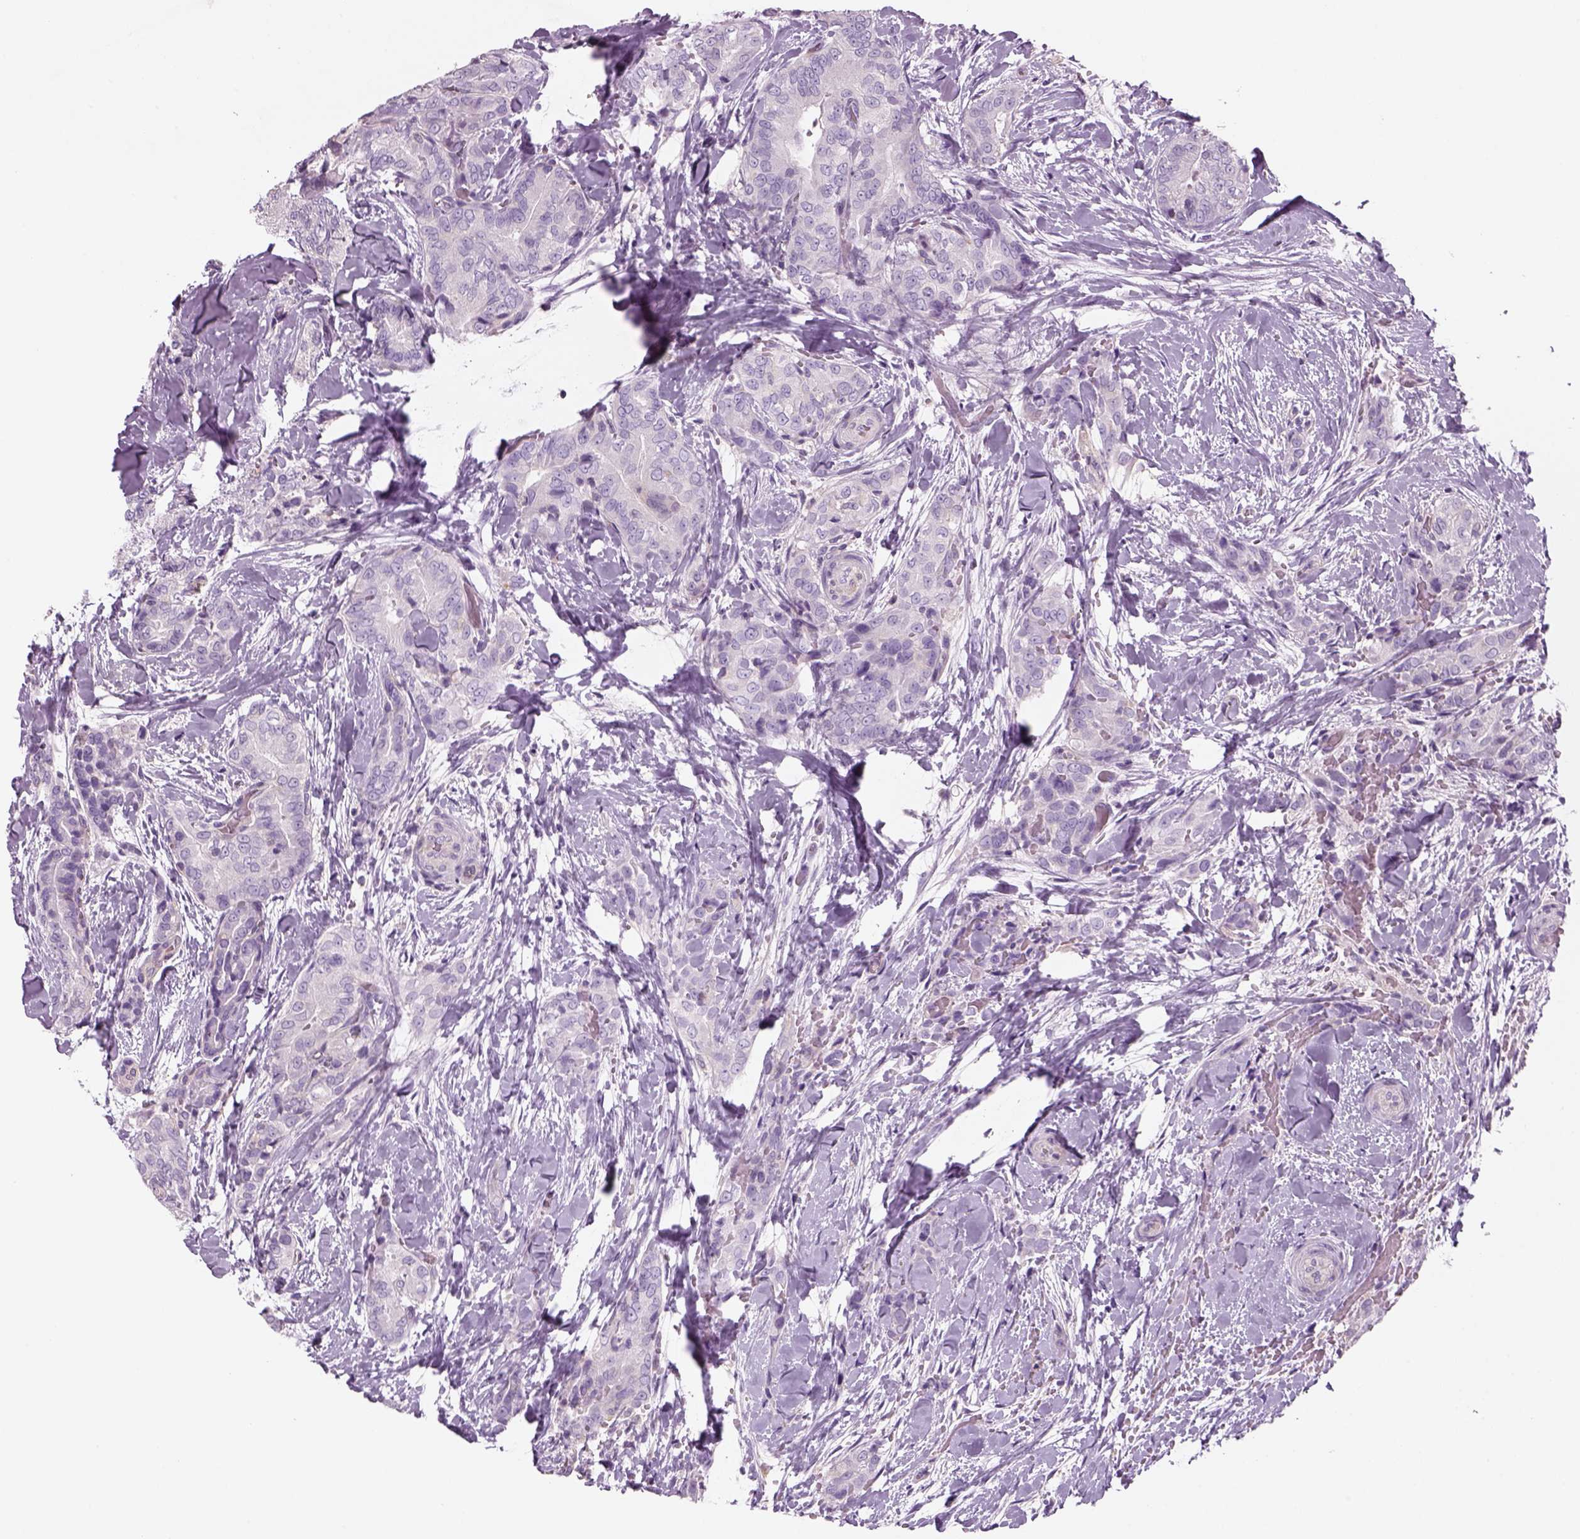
{"staining": {"intensity": "negative", "quantity": "none", "location": "none"}, "tissue": "thyroid cancer", "cell_type": "Tumor cells", "image_type": "cancer", "snomed": [{"axis": "morphology", "description": "Papillary adenocarcinoma, NOS"}, {"axis": "topography", "description": "Thyroid gland"}], "caption": "A micrograph of human thyroid papillary adenocarcinoma is negative for staining in tumor cells.", "gene": "SLC1A7", "patient": {"sex": "male", "age": 61}}